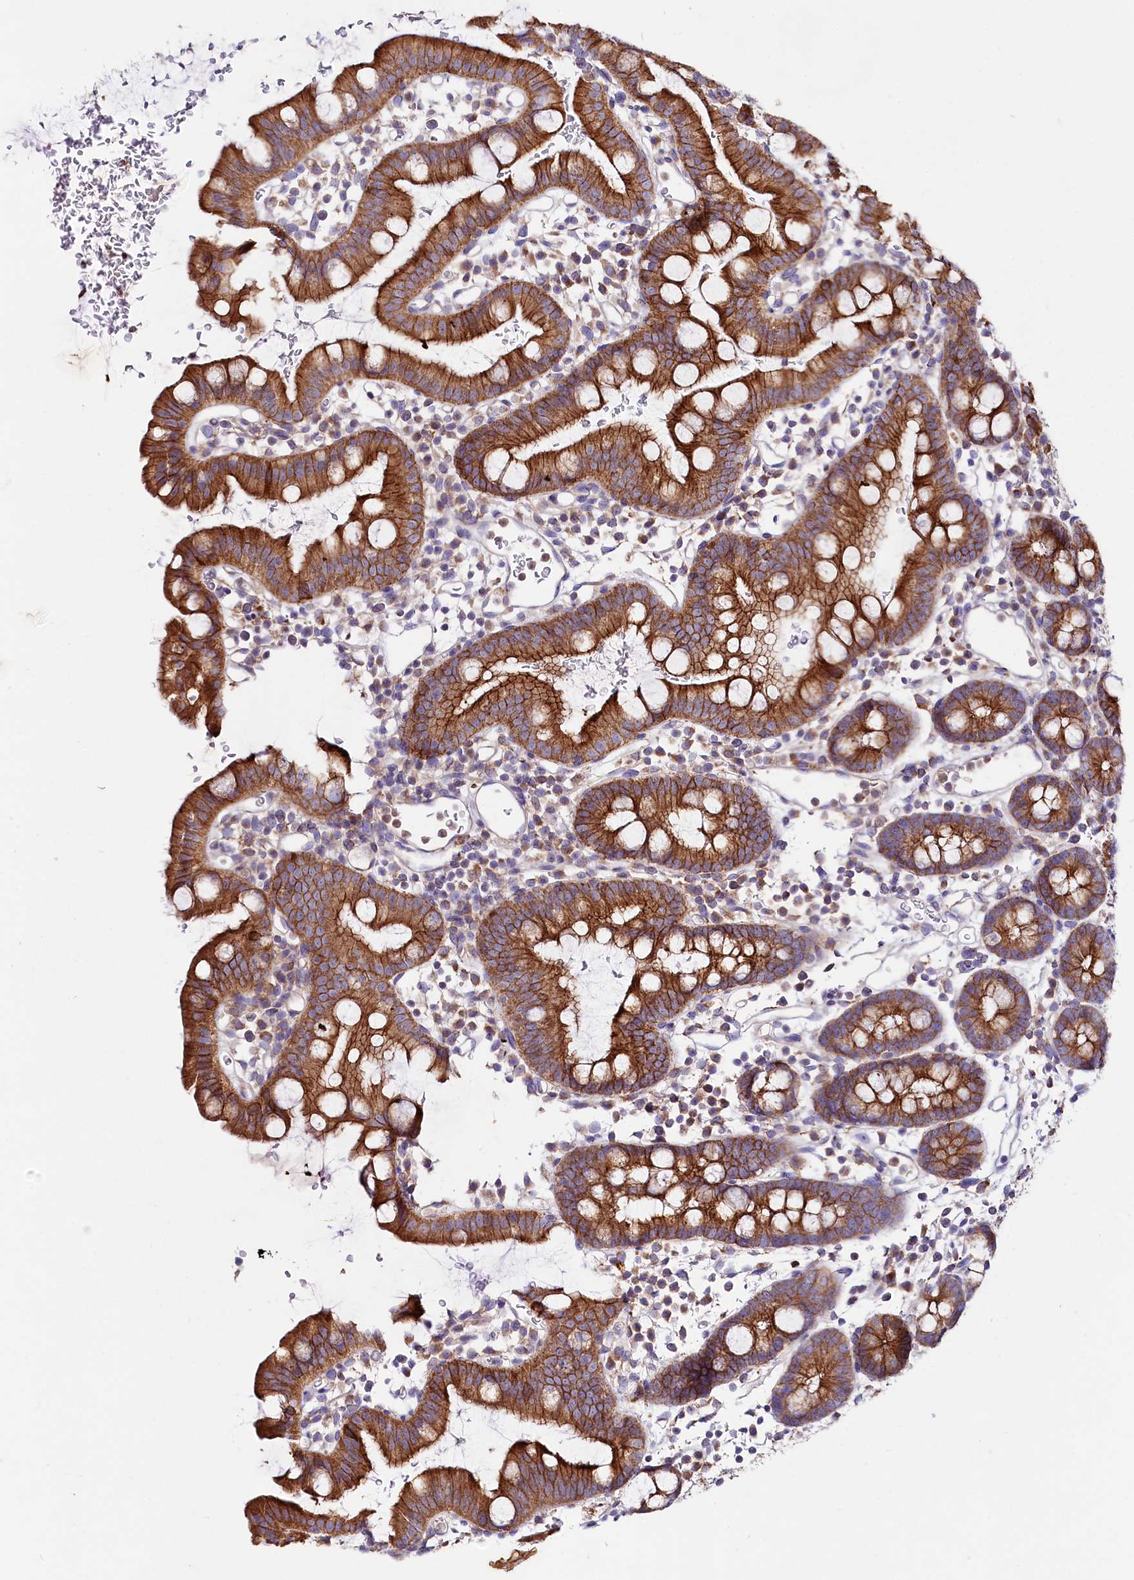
{"staining": {"intensity": "strong", "quantity": ">75%", "location": "cytoplasmic/membranous"}, "tissue": "small intestine", "cell_type": "Glandular cells", "image_type": "normal", "snomed": [{"axis": "morphology", "description": "Normal tissue, NOS"}, {"axis": "topography", "description": "Stomach, upper"}, {"axis": "topography", "description": "Stomach, lower"}, {"axis": "topography", "description": "Small intestine"}], "caption": "DAB (3,3'-diaminobenzidine) immunohistochemical staining of benign human small intestine shows strong cytoplasmic/membranous protein positivity in approximately >75% of glandular cells.", "gene": "SACM1L", "patient": {"sex": "male", "age": 68}}